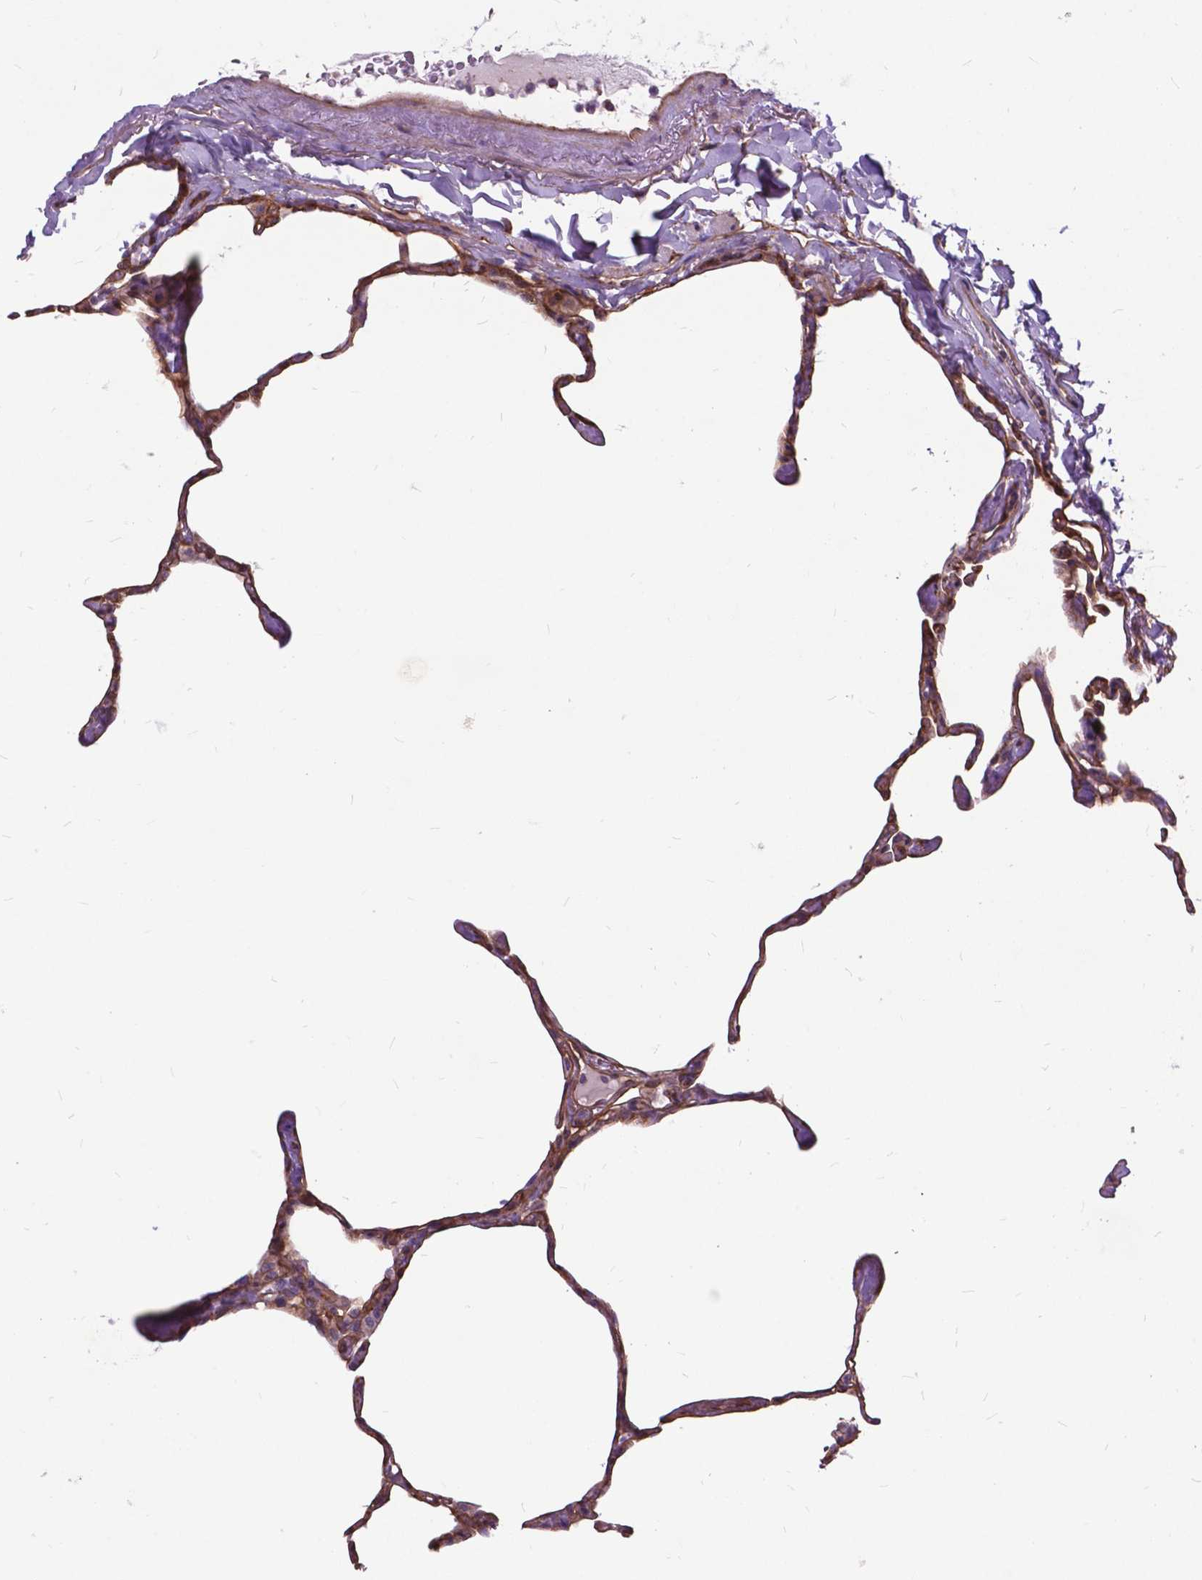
{"staining": {"intensity": "moderate", "quantity": "25%-75%", "location": "cytoplasmic/membranous"}, "tissue": "lung", "cell_type": "Alveolar cells", "image_type": "normal", "snomed": [{"axis": "morphology", "description": "Normal tissue, NOS"}, {"axis": "topography", "description": "Lung"}], "caption": "About 25%-75% of alveolar cells in normal lung reveal moderate cytoplasmic/membranous protein expression as visualized by brown immunohistochemical staining.", "gene": "FLT4", "patient": {"sex": "male", "age": 65}}